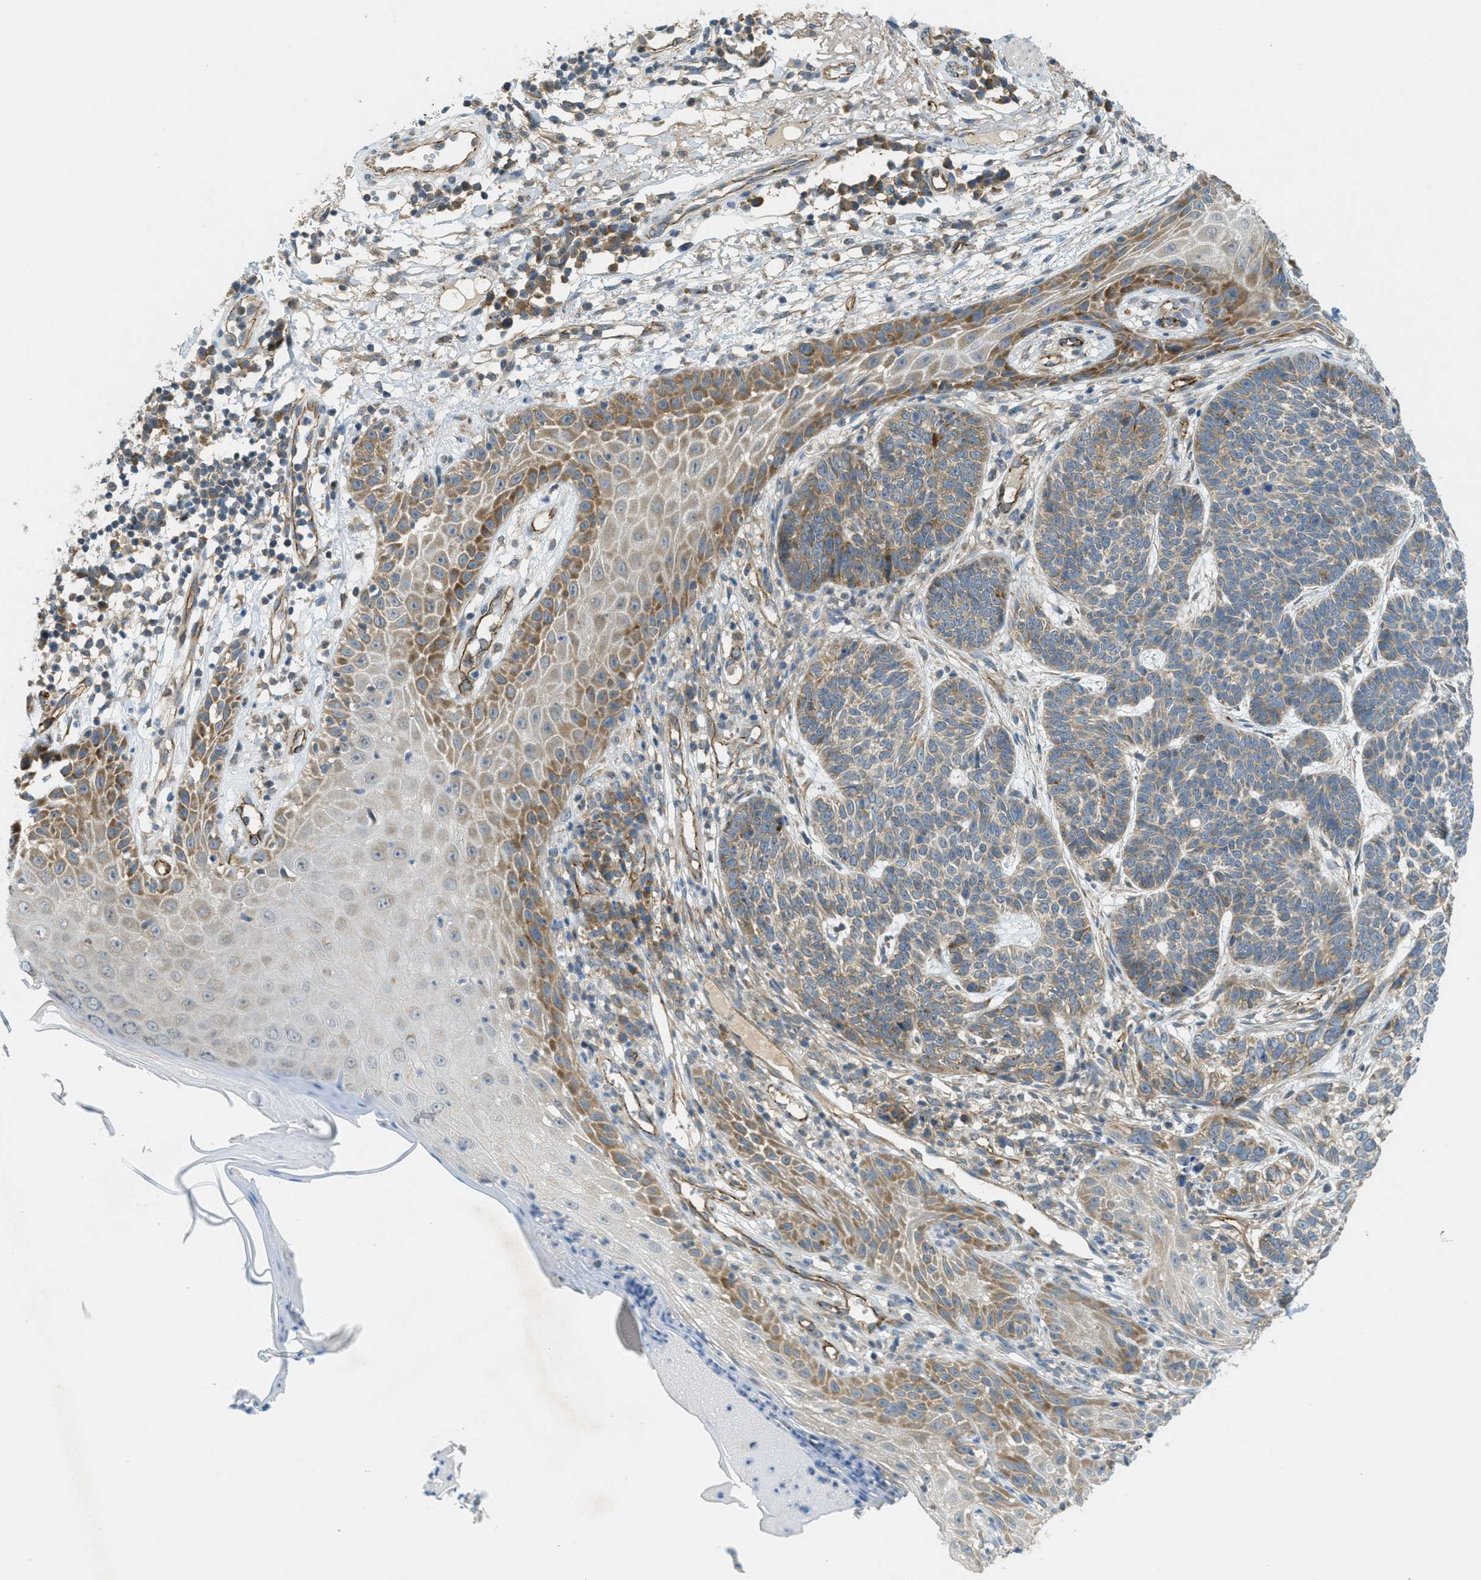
{"staining": {"intensity": "moderate", "quantity": "<25%", "location": "cytoplasmic/membranous"}, "tissue": "skin cancer", "cell_type": "Tumor cells", "image_type": "cancer", "snomed": [{"axis": "morphology", "description": "Normal tissue, NOS"}, {"axis": "morphology", "description": "Basal cell carcinoma"}, {"axis": "topography", "description": "Skin"}], "caption": "The micrograph reveals immunohistochemical staining of skin cancer (basal cell carcinoma). There is moderate cytoplasmic/membranous staining is identified in approximately <25% of tumor cells.", "gene": "JCAD", "patient": {"sex": "male", "age": 79}}